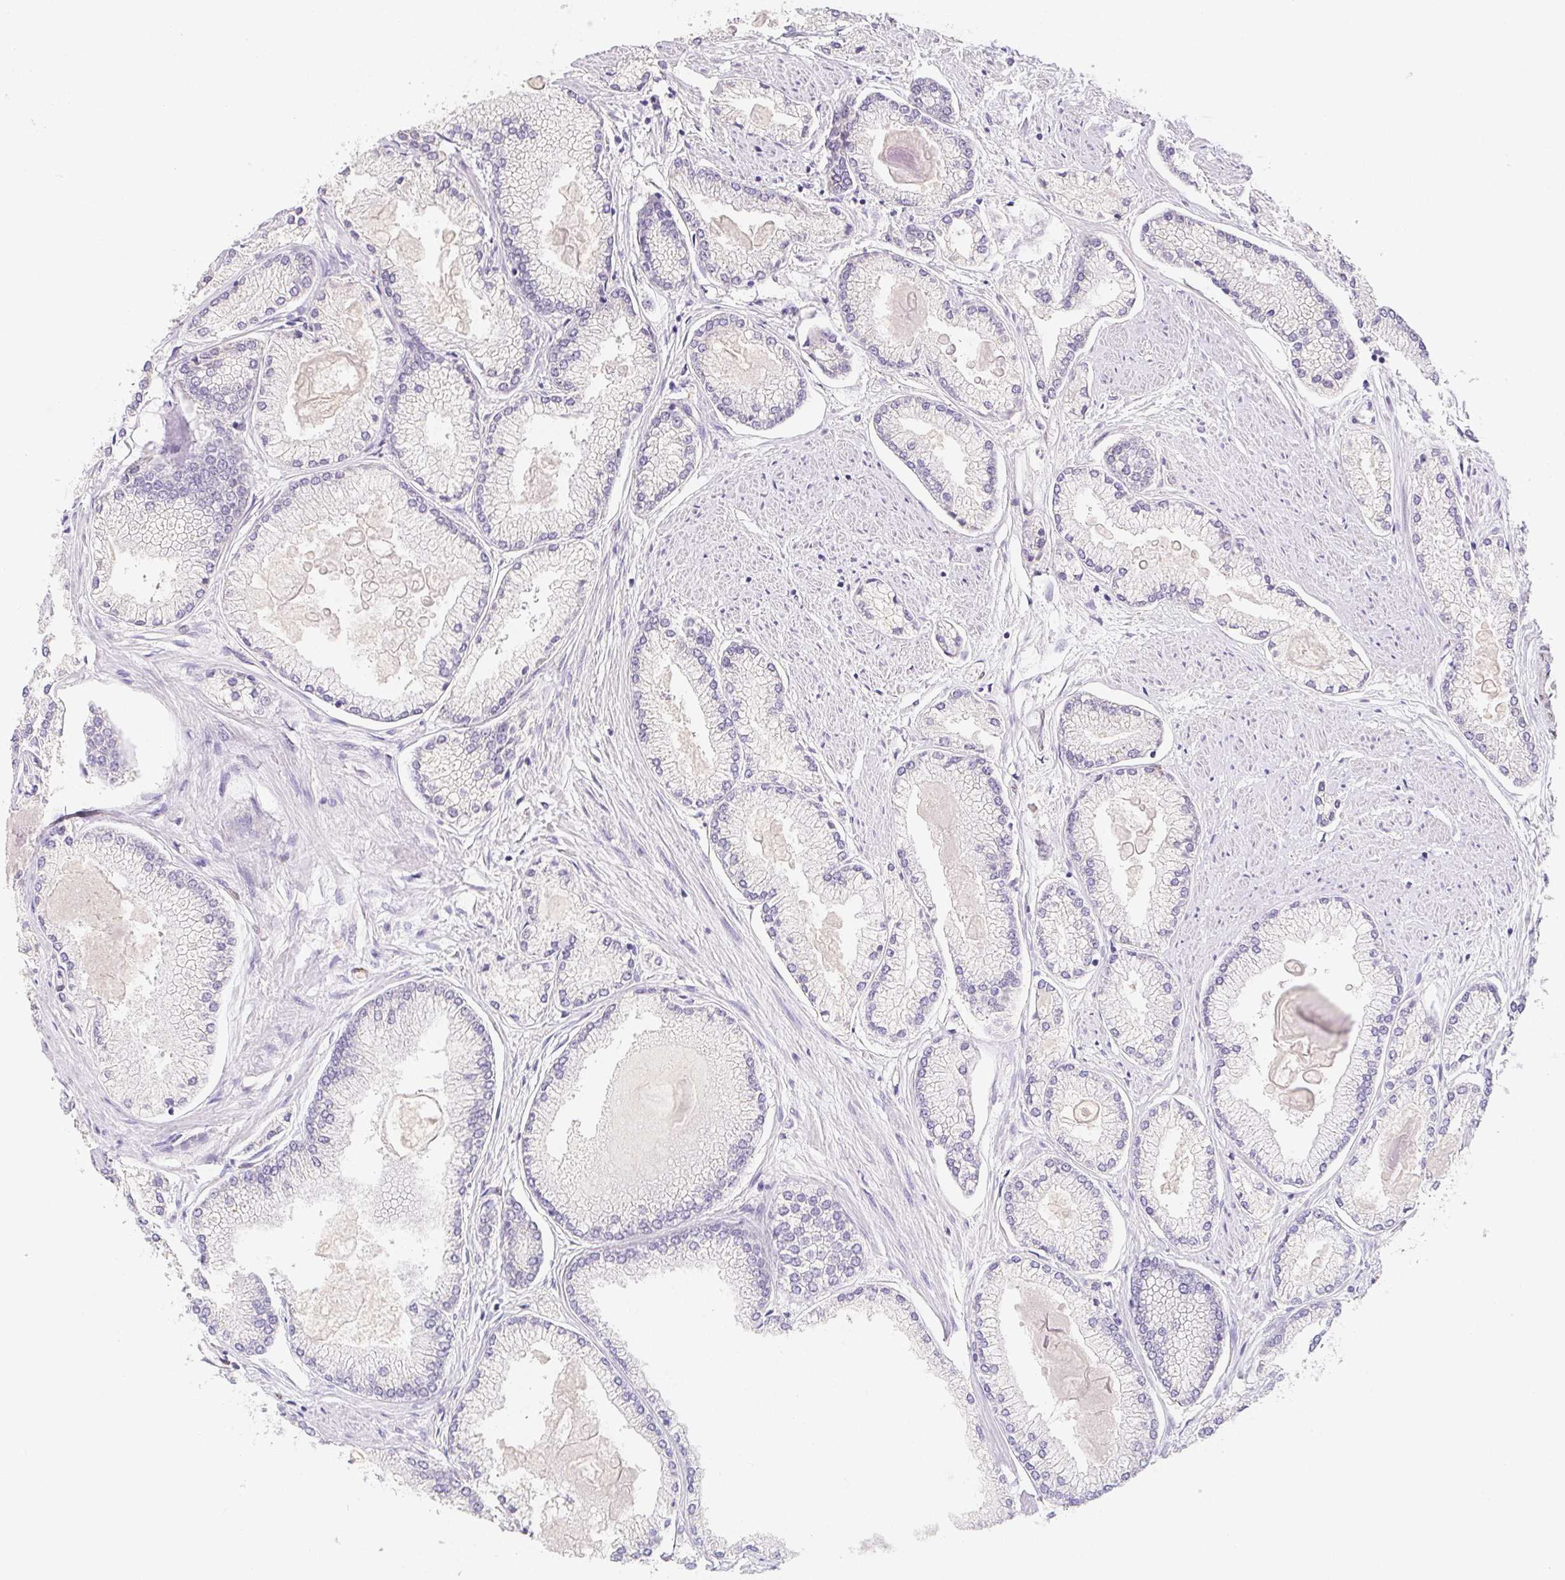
{"staining": {"intensity": "negative", "quantity": "none", "location": "none"}, "tissue": "prostate cancer", "cell_type": "Tumor cells", "image_type": "cancer", "snomed": [{"axis": "morphology", "description": "Adenocarcinoma, High grade"}, {"axis": "topography", "description": "Prostate"}], "caption": "Immunohistochemistry of prostate adenocarcinoma (high-grade) exhibits no positivity in tumor cells.", "gene": "HRC", "patient": {"sex": "male", "age": 68}}